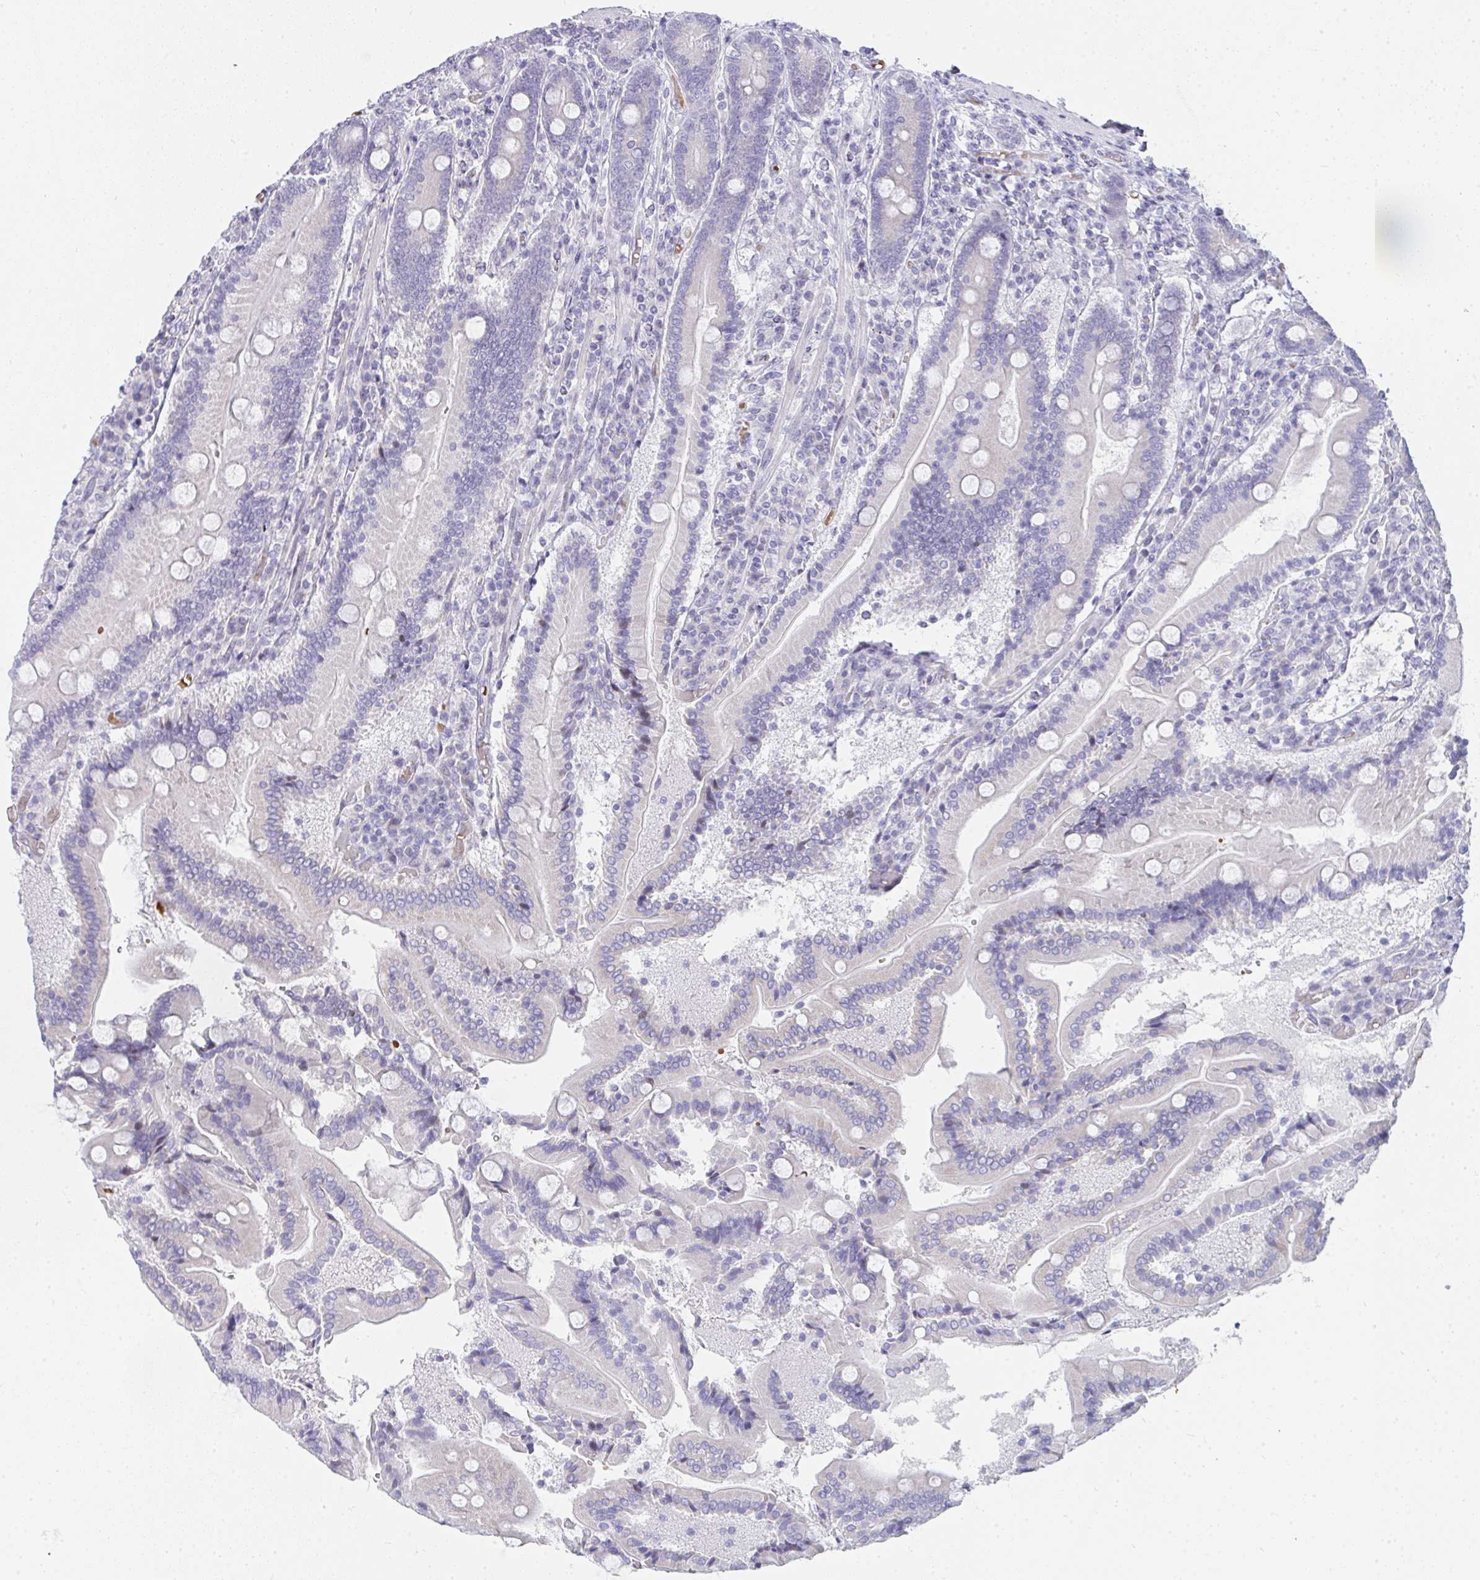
{"staining": {"intensity": "negative", "quantity": "none", "location": "none"}, "tissue": "duodenum", "cell_type": "Glandular cells", "image_type": "normal", "snomed": [{"axis": "morphology", "description": "Normal tissue, NOS"}, {"axis": "topography", "description": "Duodenum"}], "caption": "An IHC image of benign duodenum is shown. There is no staining in glandular cells of duodenum. Nuclei are stained in blue.", "gene": "ZNF182", "patient": {"sex": "female", "age": 62}}